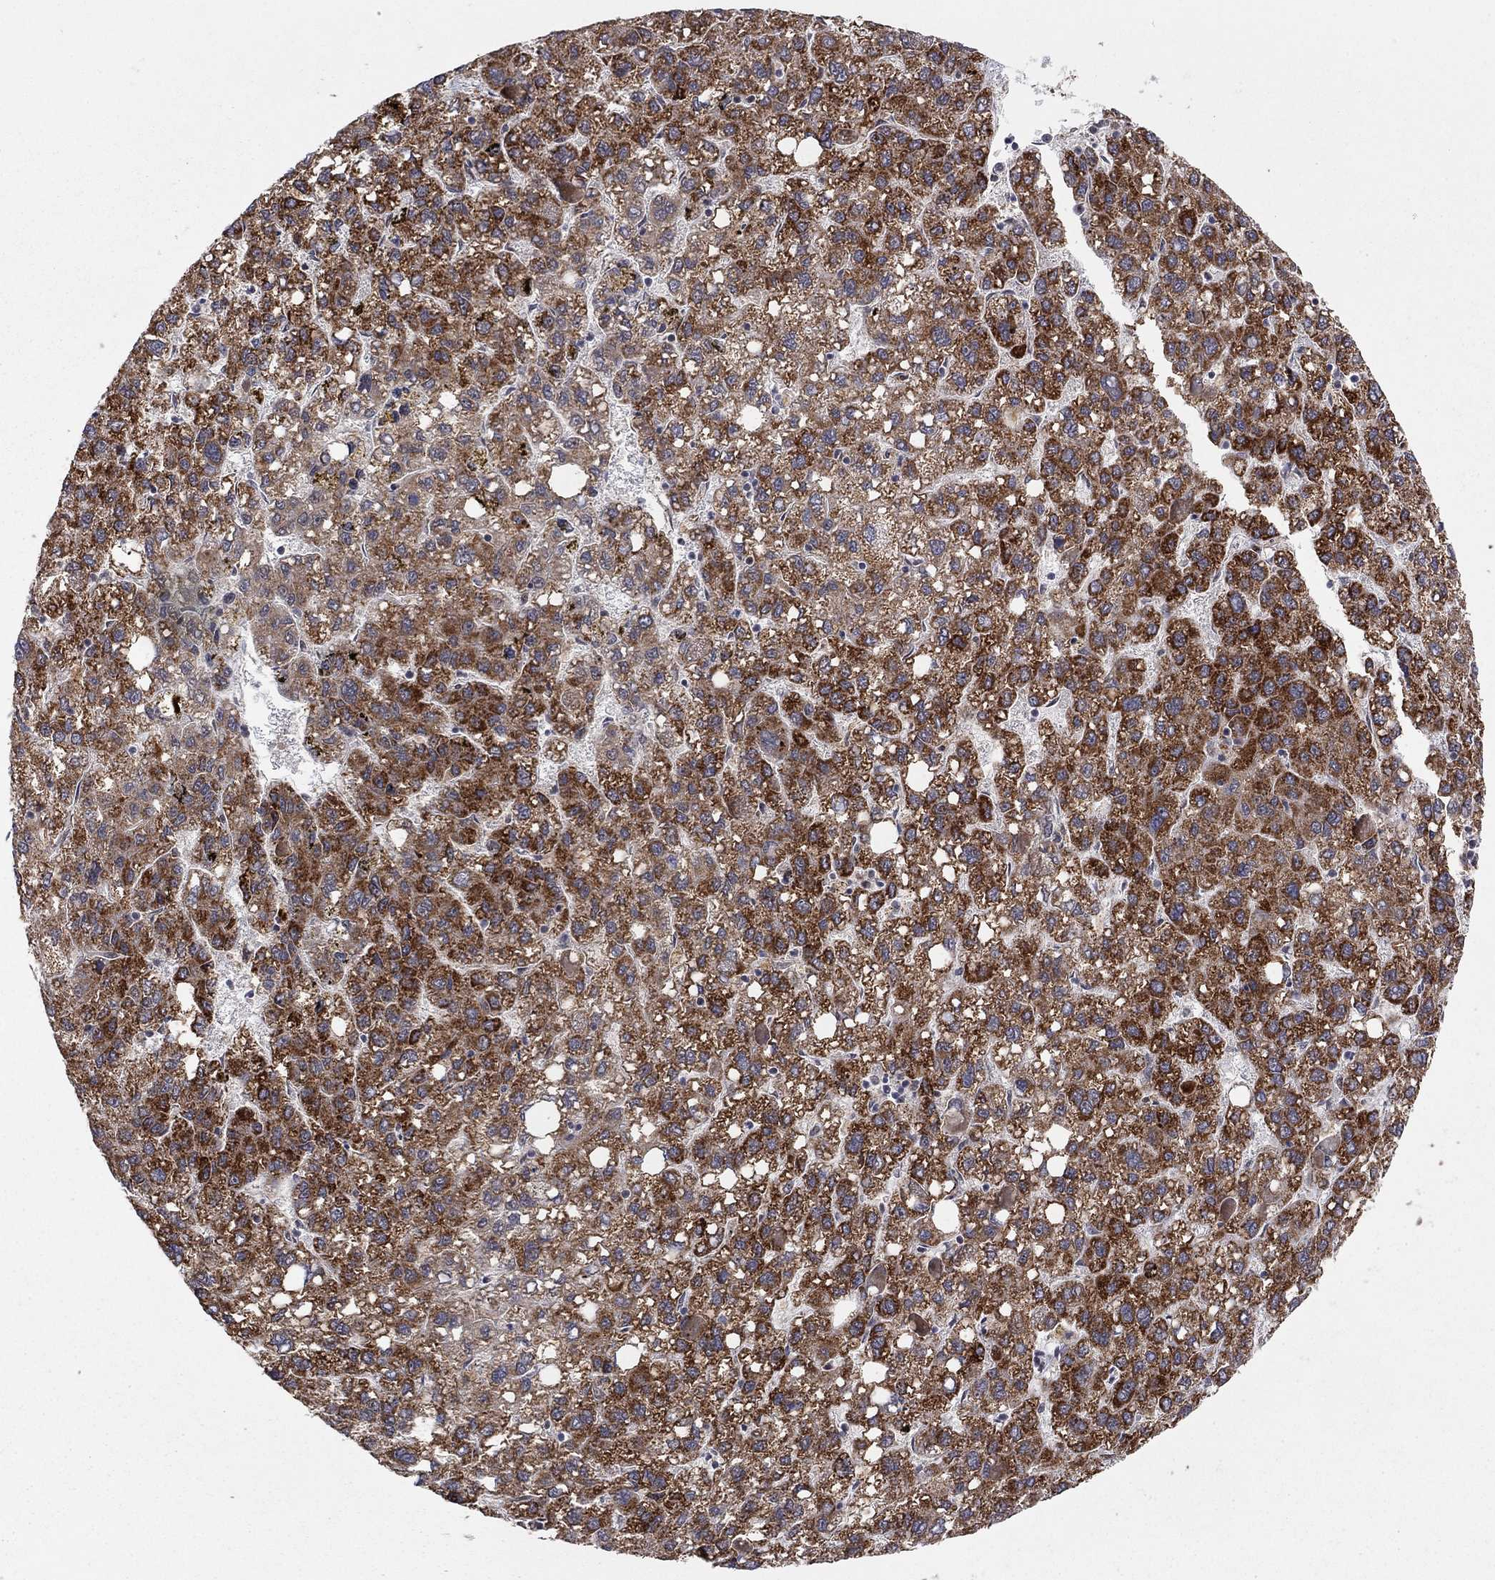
{"staining": {"intensity": "strong", "quantity": ">75%", "location": "cytoplasmic/membranous"}, "tissue": "liver cancer", "cell_type": "Tumor cells", "image_type": "cancer", "snomed": [{"axis": "morphology", "description": "Carcinoma, Hepatocellular, NOS"}, {"axis": "topography", "description": "Liver"}], "caption": "Strong cytoplasmic/membranous protein staining is seen in approximately >75% of tumor cells in liver hepatocellular carcinoma.", "gene": "ZNF395", "patient": {"sex": "female", "age": 82}}